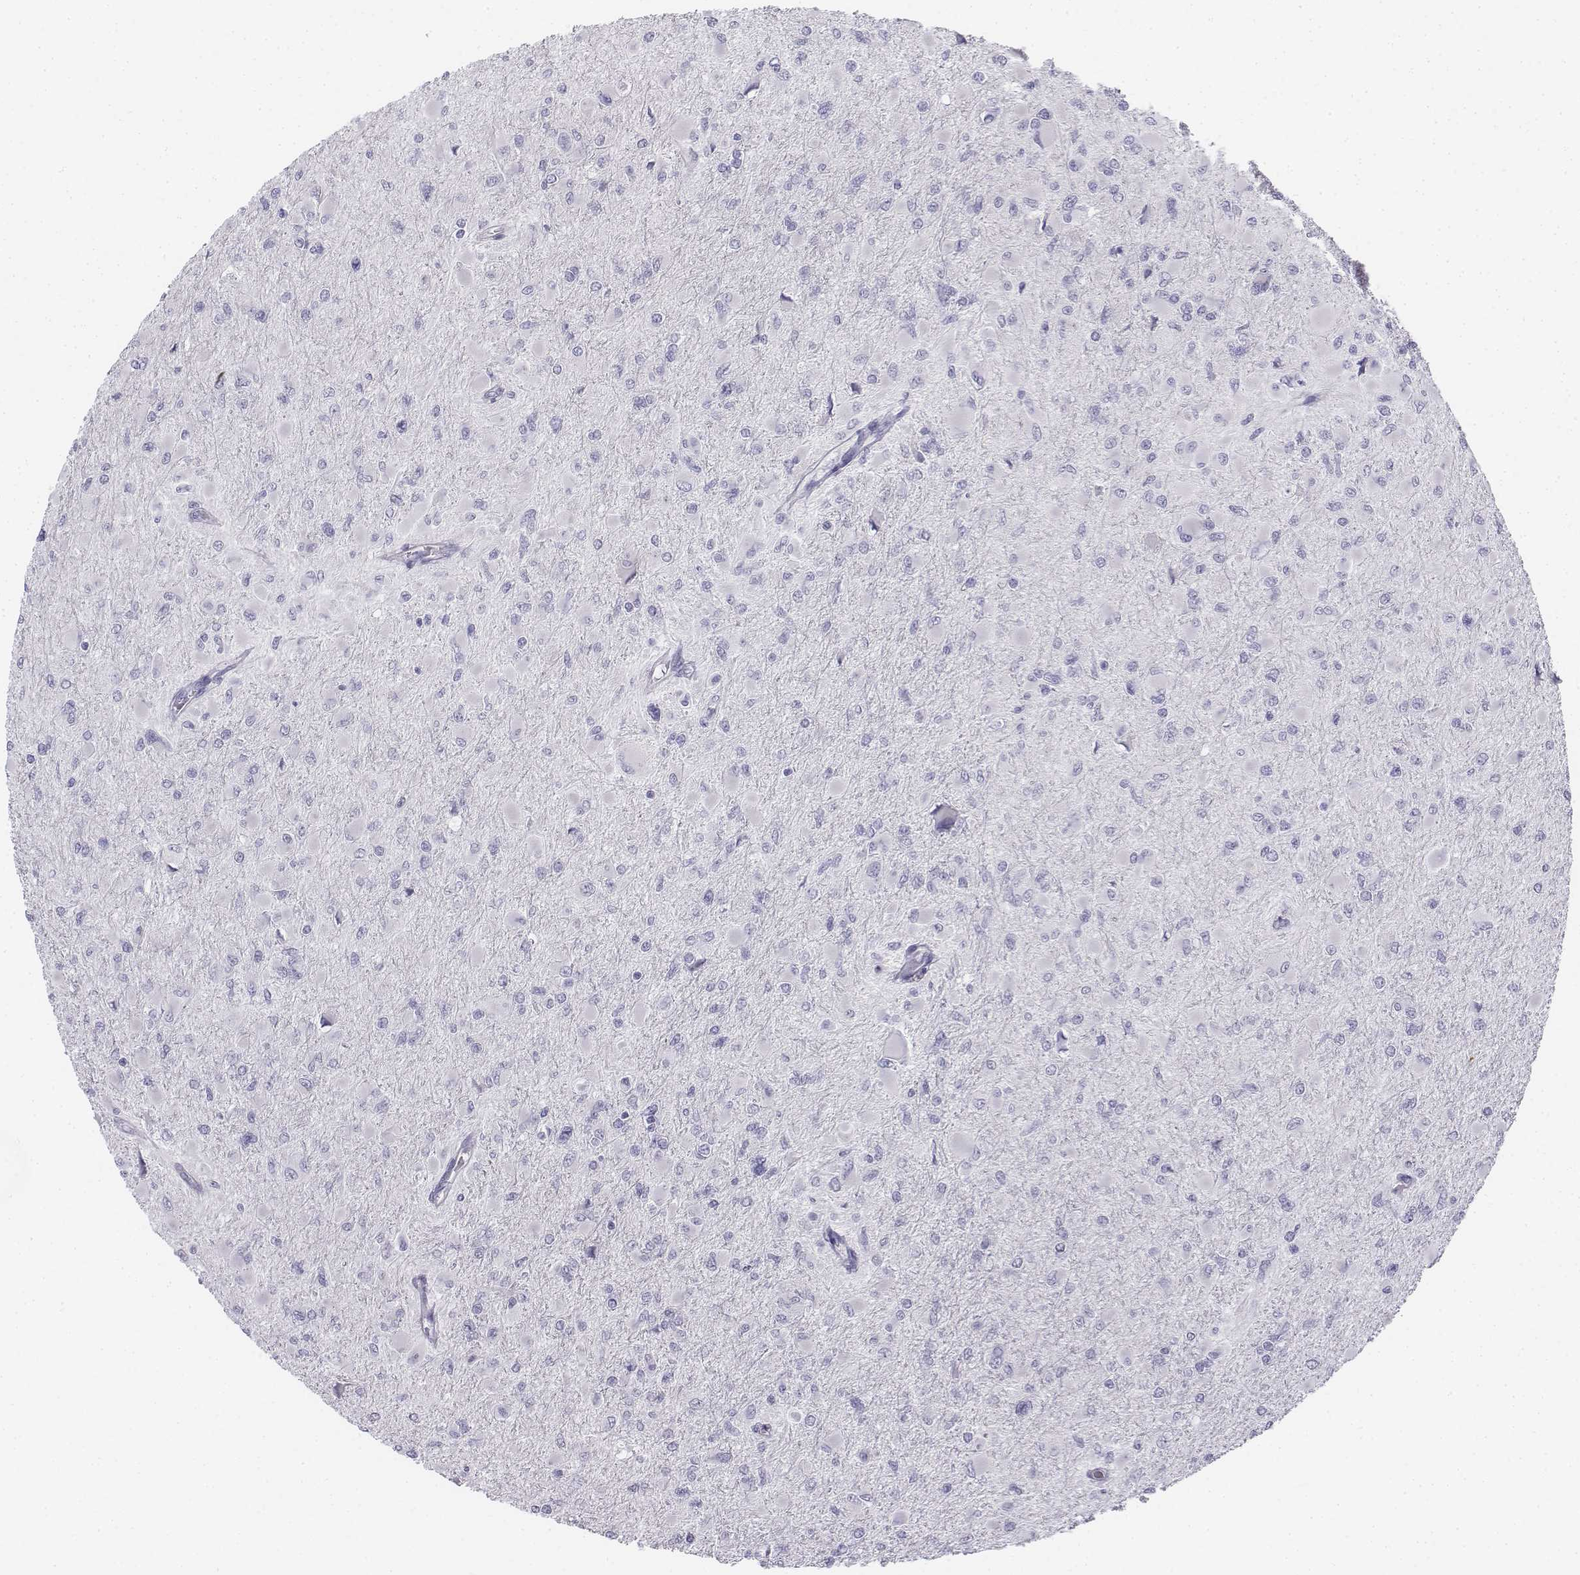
{"staining": {"intensity": "negative", "quantity": "none", "location": "none"}, "tissue": "glioma", "cell_type": "Tumor cells", "image_type": "cancer", "snomed": [{"axis": "morphology", "description": "Glioma, malignant, High grade"}, {"axis": "topography", "description": "Cerebral cortex"}], "caption": "A histopathology image of human high-grade glioma (malignant) is negative for staining in tumor cells.", "gene": "TH", "patient": {"sex": "female", "age": 36}}